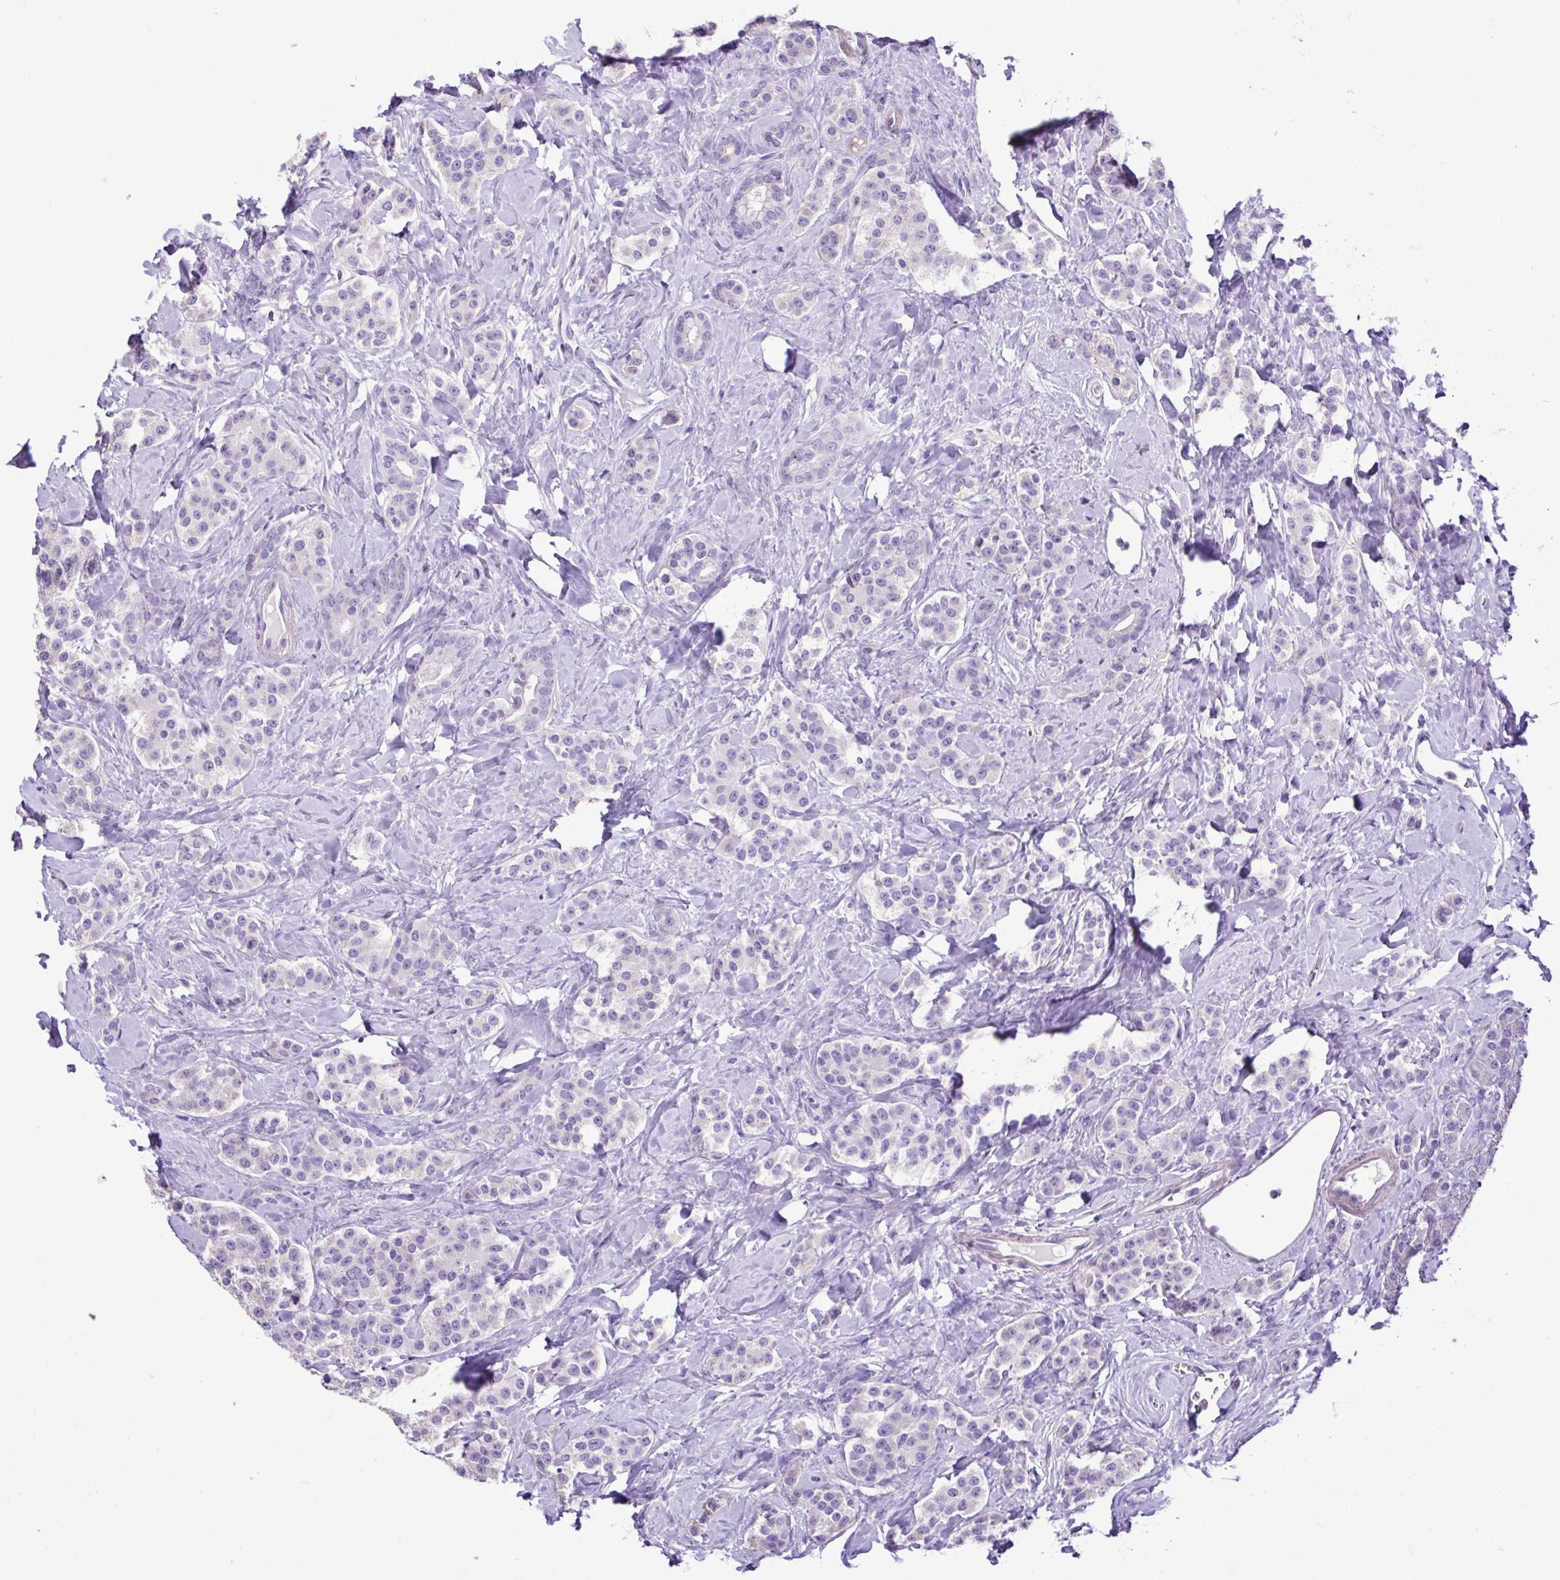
{"staining": {"intensity": "negative", "quantity": "none", "location": "none"}, "tissue": "carcinoid", "cell_type": "Tumor cells", "image_type": "cancer", "snomed": [{"axis": "morphology", "description": "Normal tissue, NOS"}, {"axis": "morphology", "description": "Carcinoid, malignant, NOS"}, {"axis": "topography", "description": "Pancreas"}], "caption": "An immunohistochemistry histopathology image of malignant carcinoid is shown. There is no staining in tumor cells of malignant carcinoid.", "gene": "PLA2G4E", "patient": {"sex": "male", "age": 36}}